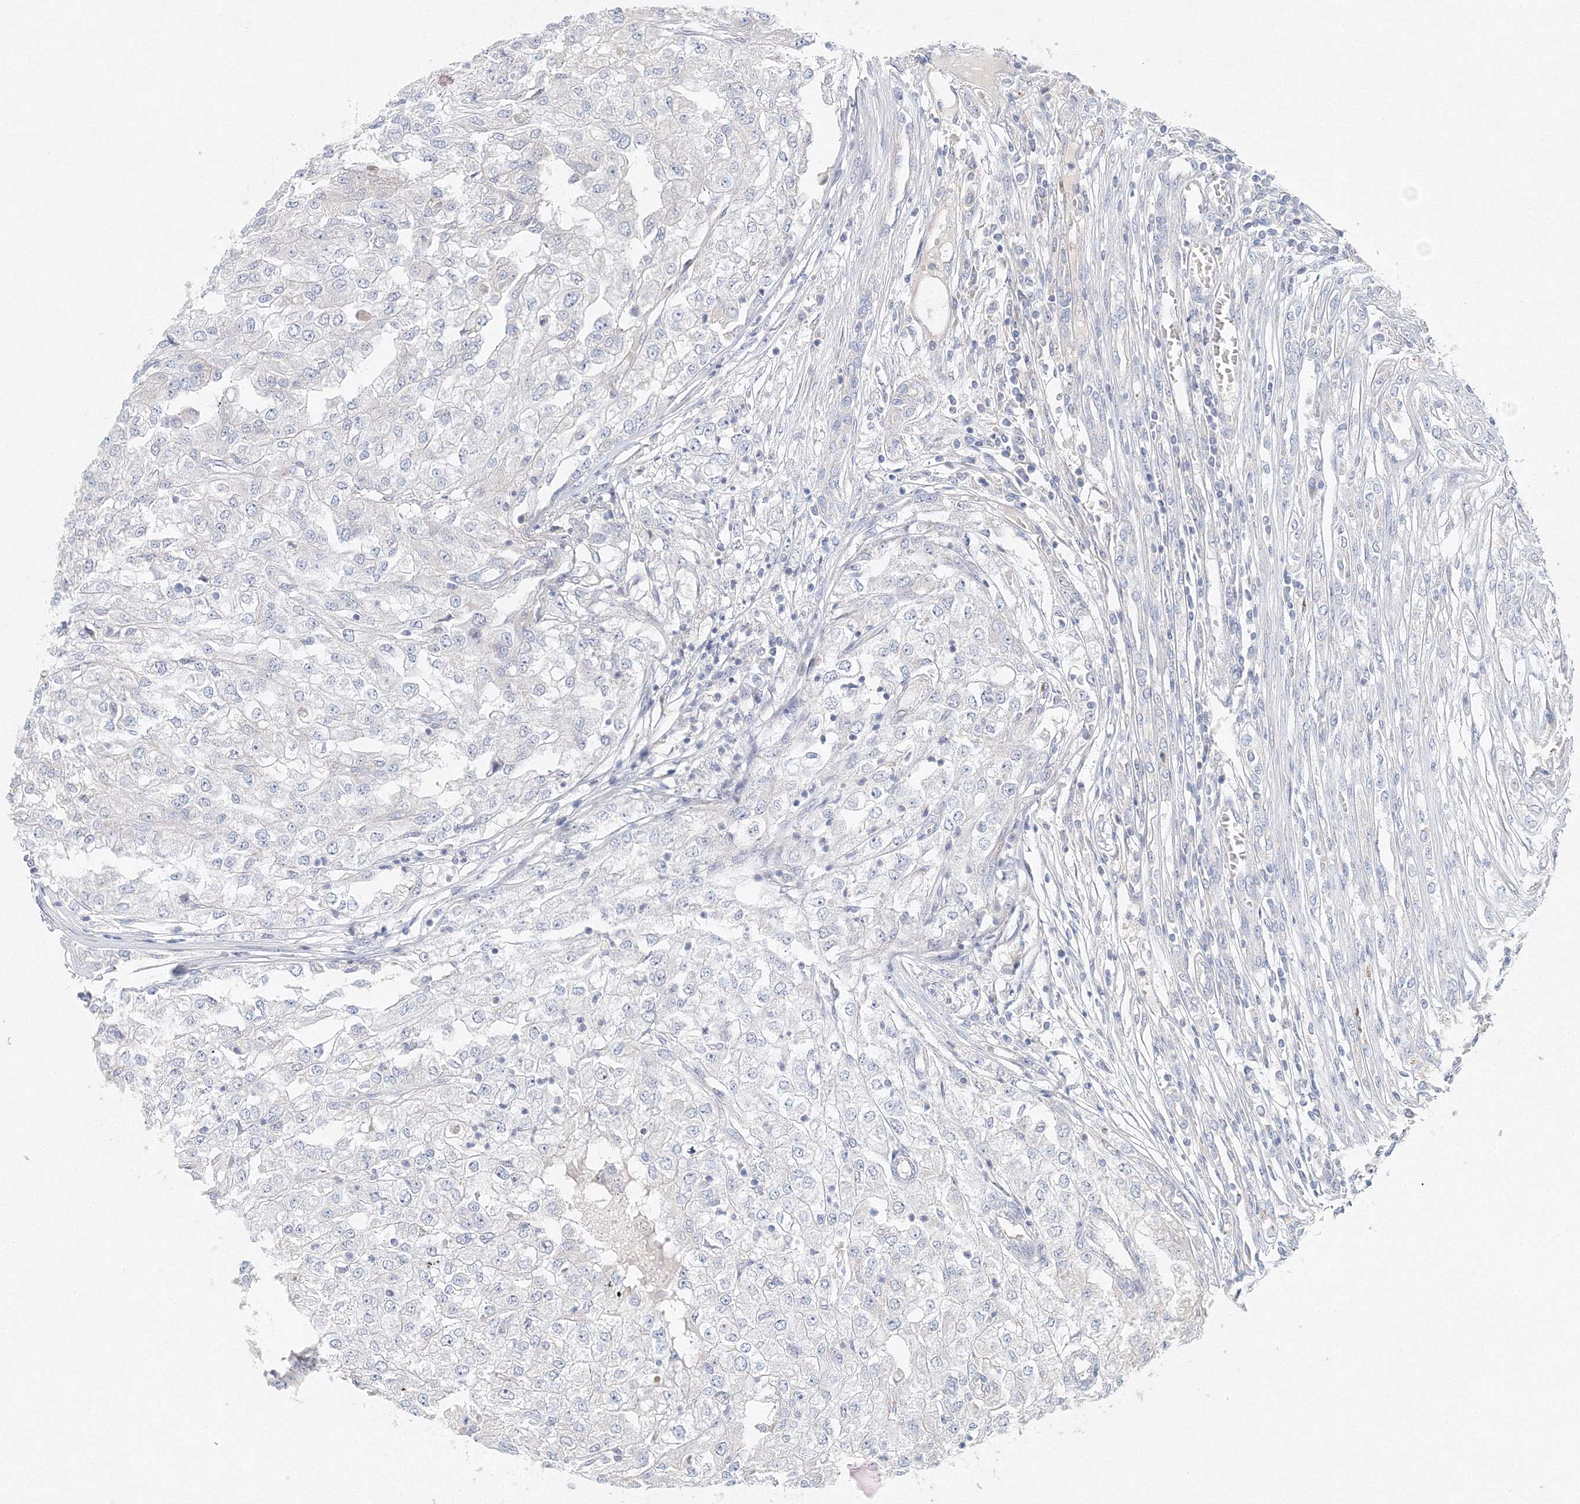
{"staining": {"intensity": "negative", "quantity": "none", "location": "none"}, "tissue": "renal cancer", "cell_type": "Tumor cells", "image_type": "cancer", "snomed": [{"axis": "morphology", "description": "Adenocarcinoma, NOS"}, {"axis": "topography", "description": "Kidney"}], "caption": "An immunohistochemistry (IHC) micrograph of renal cancer (adenocarcinoma) is shown. There is no staining in tumor cells of renal cancer (adenocarcinoma). The staining was performed using DAB to visualize the protein expression in brown, while the nuclei were stained in blue with hematoxylin (Magnification: 20x).", "gene": "WDR49", "patient": {"sex": "female", "age": 54}}